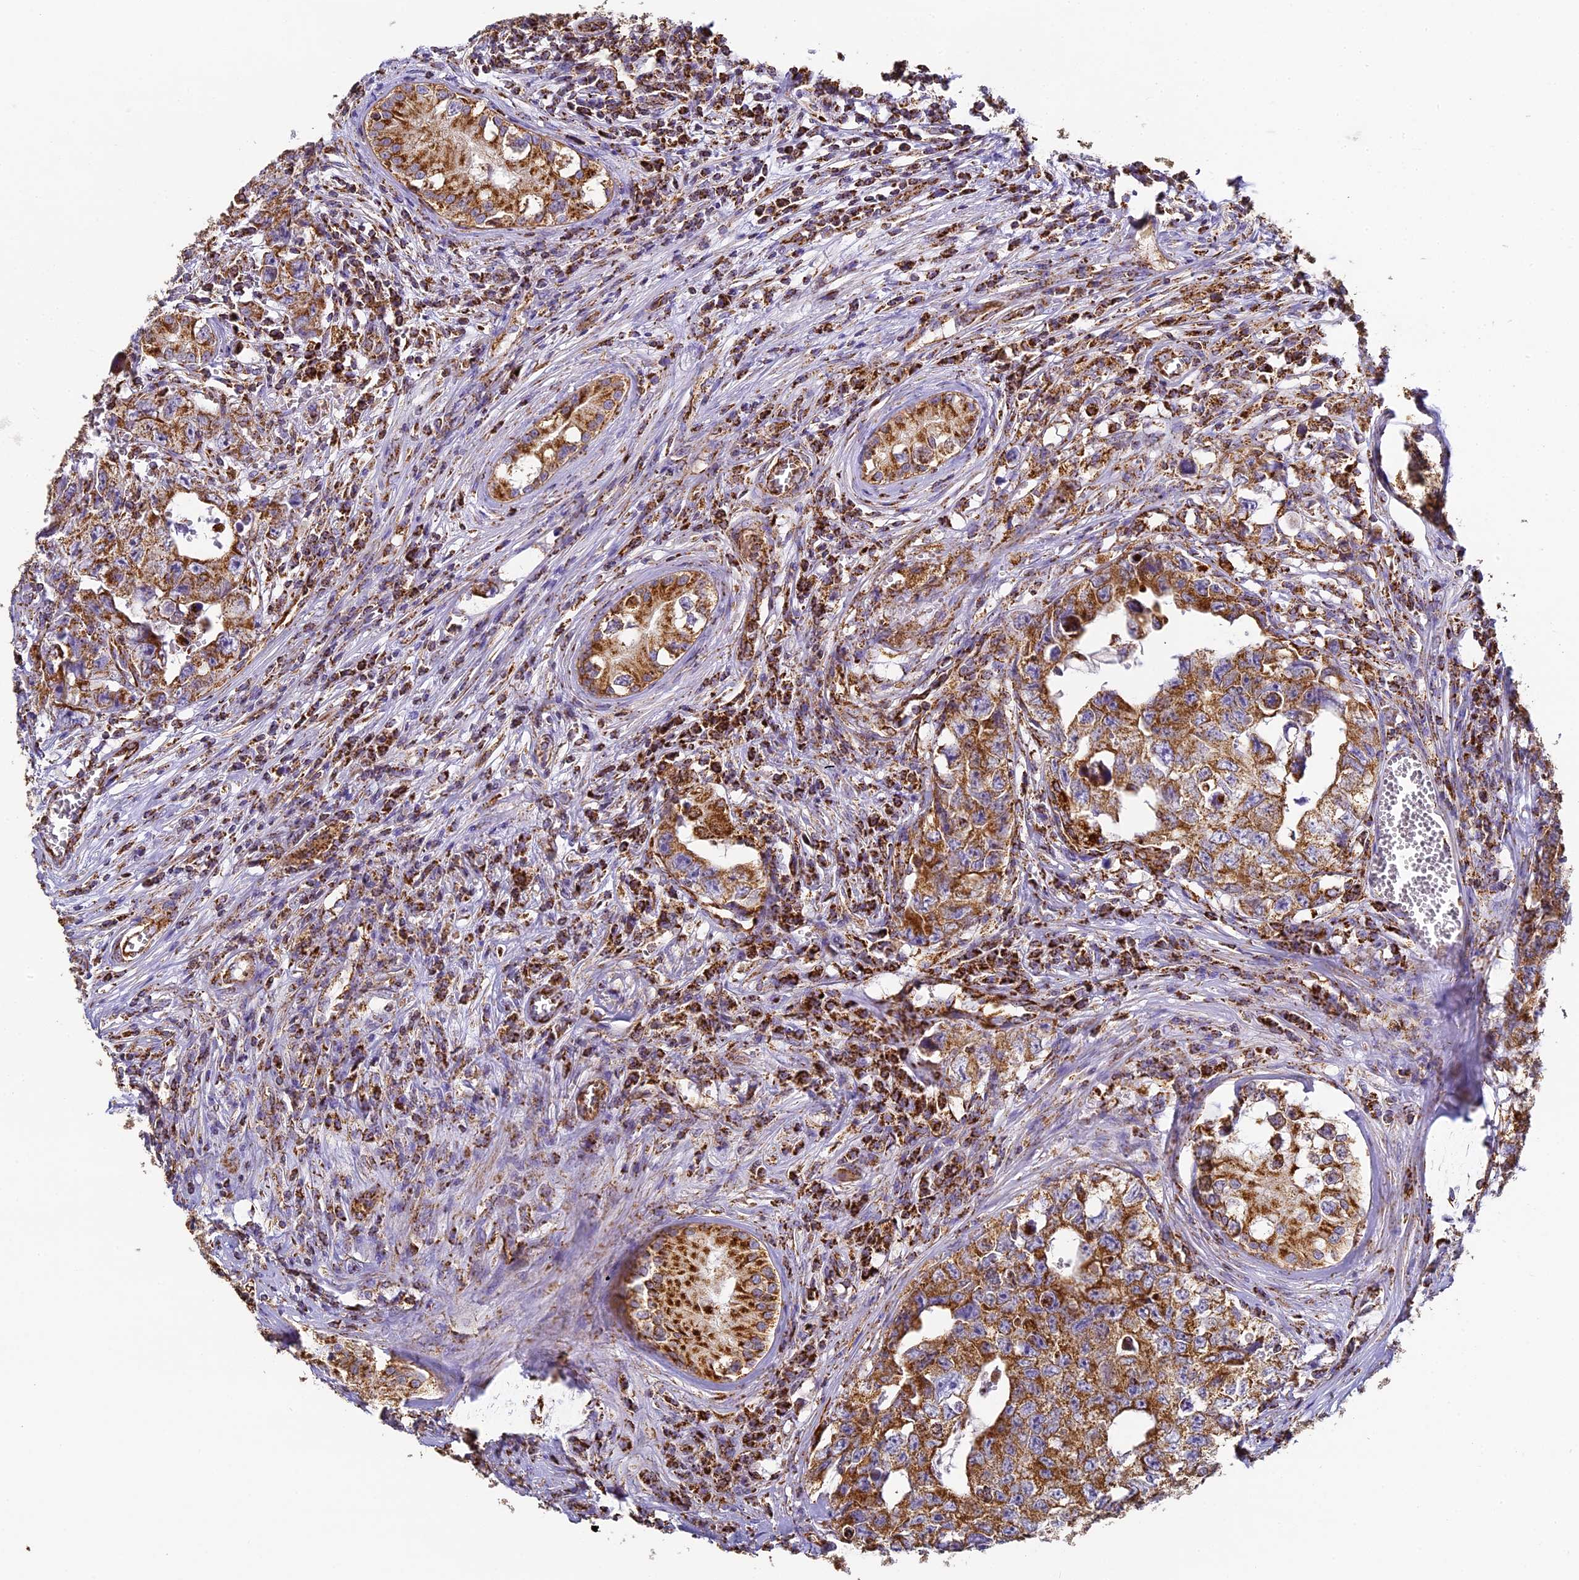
{"staining": {"intensity": "moderate", "quantity": ">75%", "location": "cytoplasmic/membranous"}, "tissue": "testis cancer", "cell_type": "Tumor cells", "image_type": "cancer", "snomed": [{"axis": "morphology", "description": "Carcinoma, Embryonal, NOS"}, {"axis": "topography", "description": "Testis"}], "caption": "Embryonal carcinoma (testis) stained with DAB (3,3'-diaminobenzidine) immunohistochemistry demonstrates medium levels of moderate cytoplasmic/membranous positivity in approximately >75% of tumor cells.", "gene": "STK17A", "patient": {"sex": "male", "age": 17}}